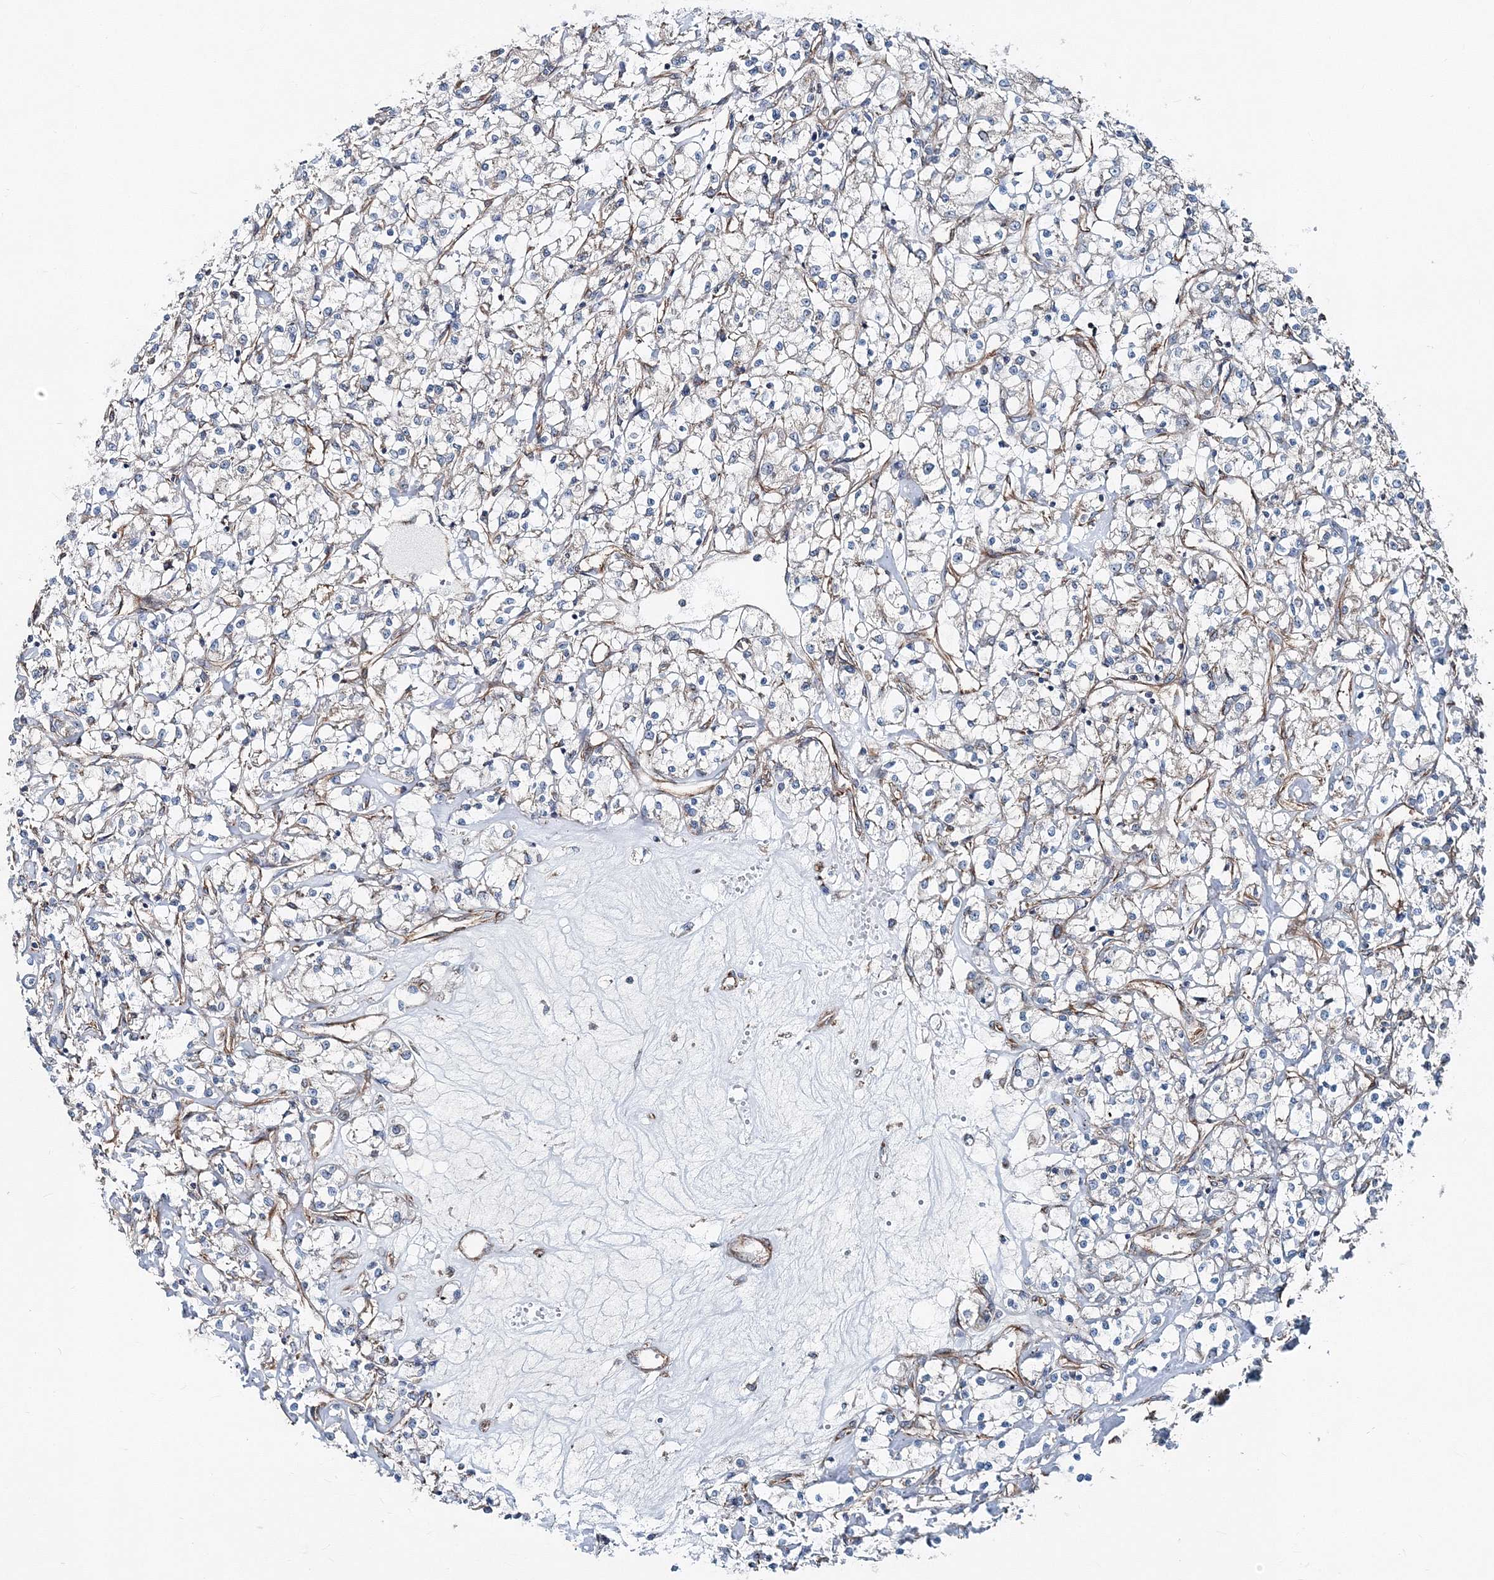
{"staining": {"intensity": "negative", "quantity": "none", "location": "none"}, "tissue": "renal cancer", "cell_type": "Tumor cells", "image_type": "cancer", "snomed": [{"axis": "morphology", "description": "Adenocarcinoma, NOS"}, {"axis": "topography", "description": "Kidney"}], "caption": "A micrograph of human renal adenocarcinoma is negative for staining in tumor cells. The staining is performed using DAB brown chromogen with nuclei counter-stained in using hematoxylin.", "gene": "MPHOSPH9", "patient": {"sex": "female", "age": 59}}